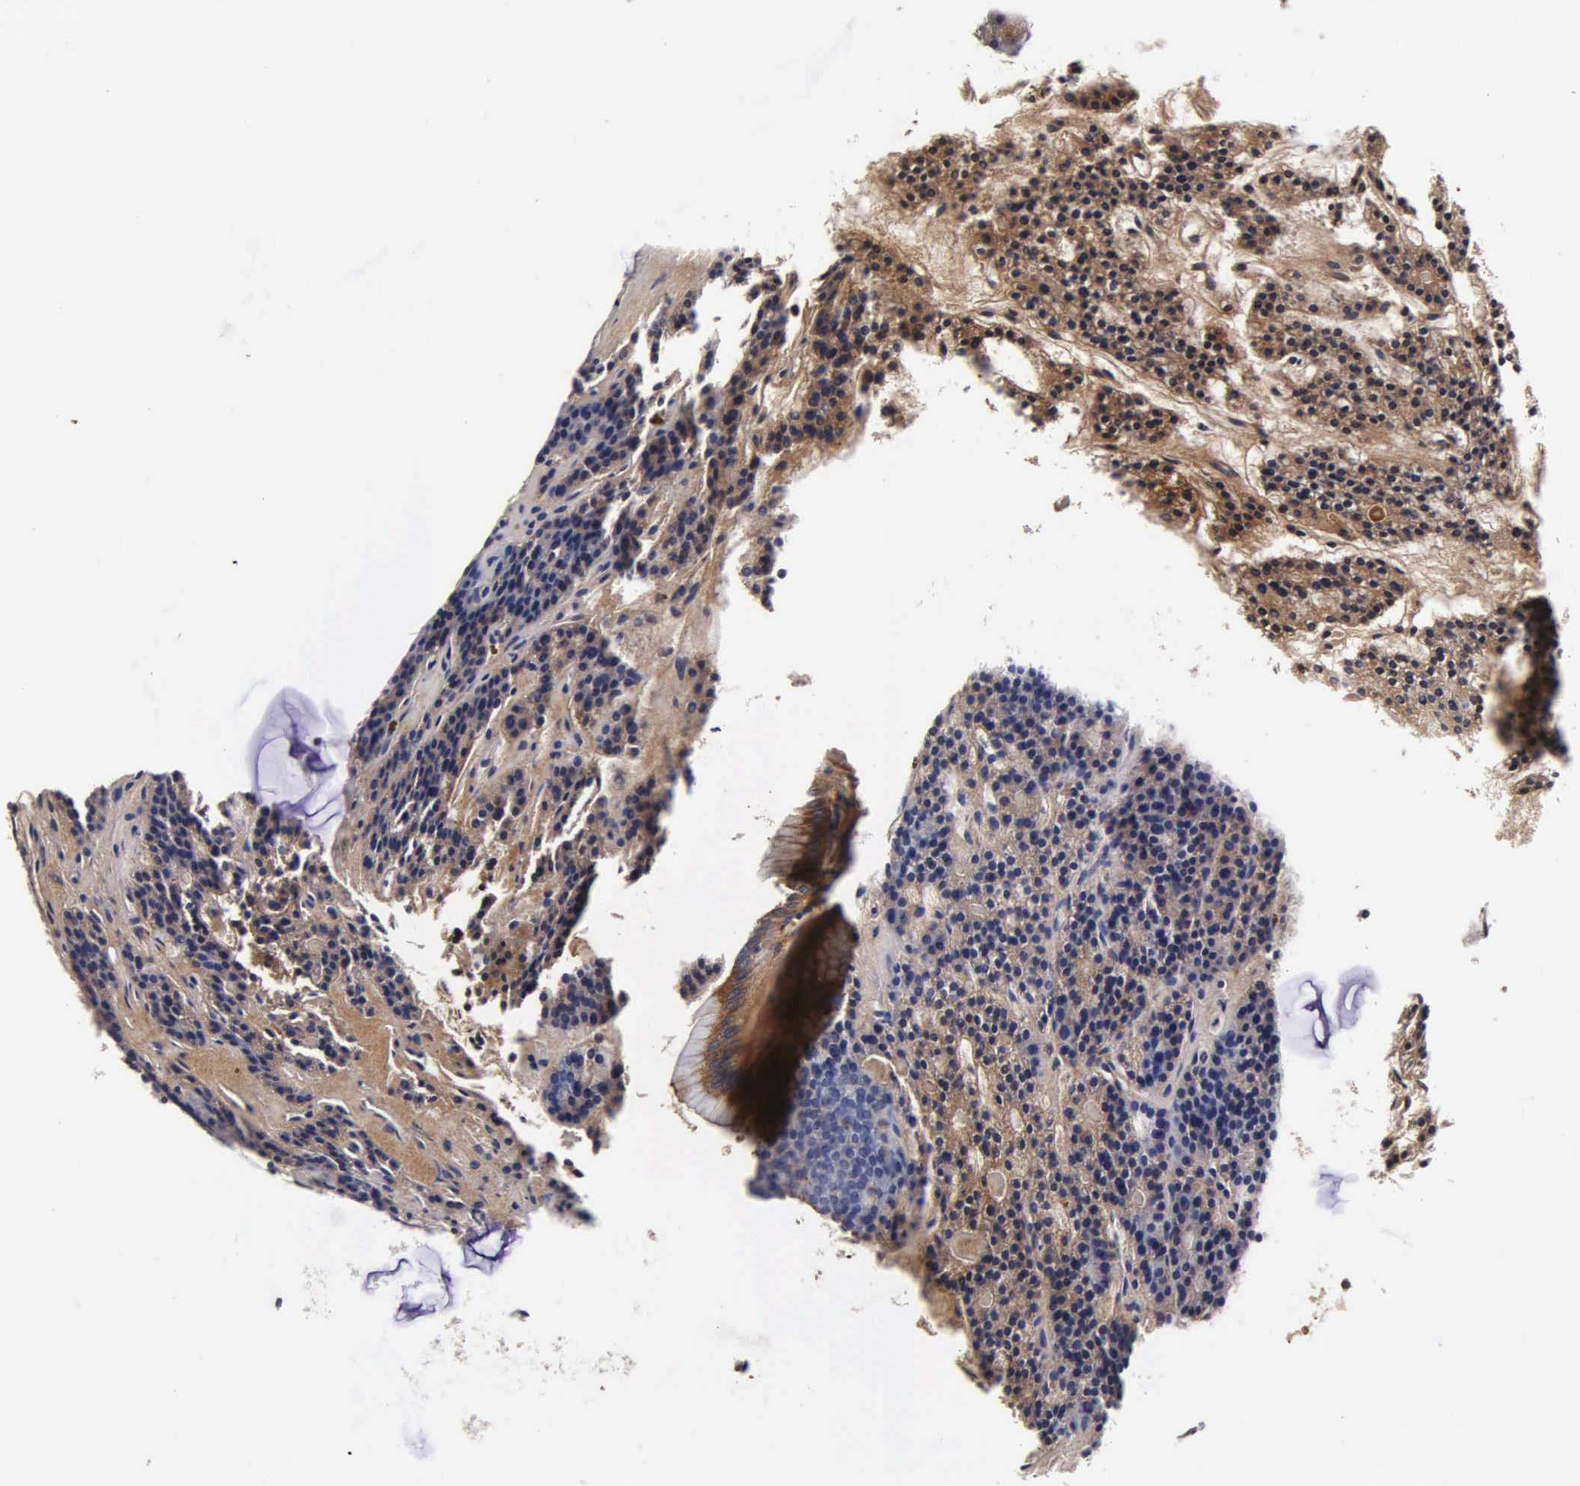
{"staining": {"intensity": "moderate", "quantity": ">75%", "location": "cytoplasmic/membranous"}, "tissue": "parathyroid gland", "cell_type": "Glandular cells", "image_type": "normal", "snomed": [{"axis": "morphology", "description": "Normal tissue, NOS"}, {"axis": "topography", "description": "Parathyroid gland"}], "caption": "A high-resolution photomicrograph shows immunohistochemistry (IHC) staining of normal parathyroid gland, which exhibits moderate cytoplasmic/membranous positivity in approximately >75% of glandular cells.", "gene": "CST3", "patient": {"sex": "female", "age": 70}}